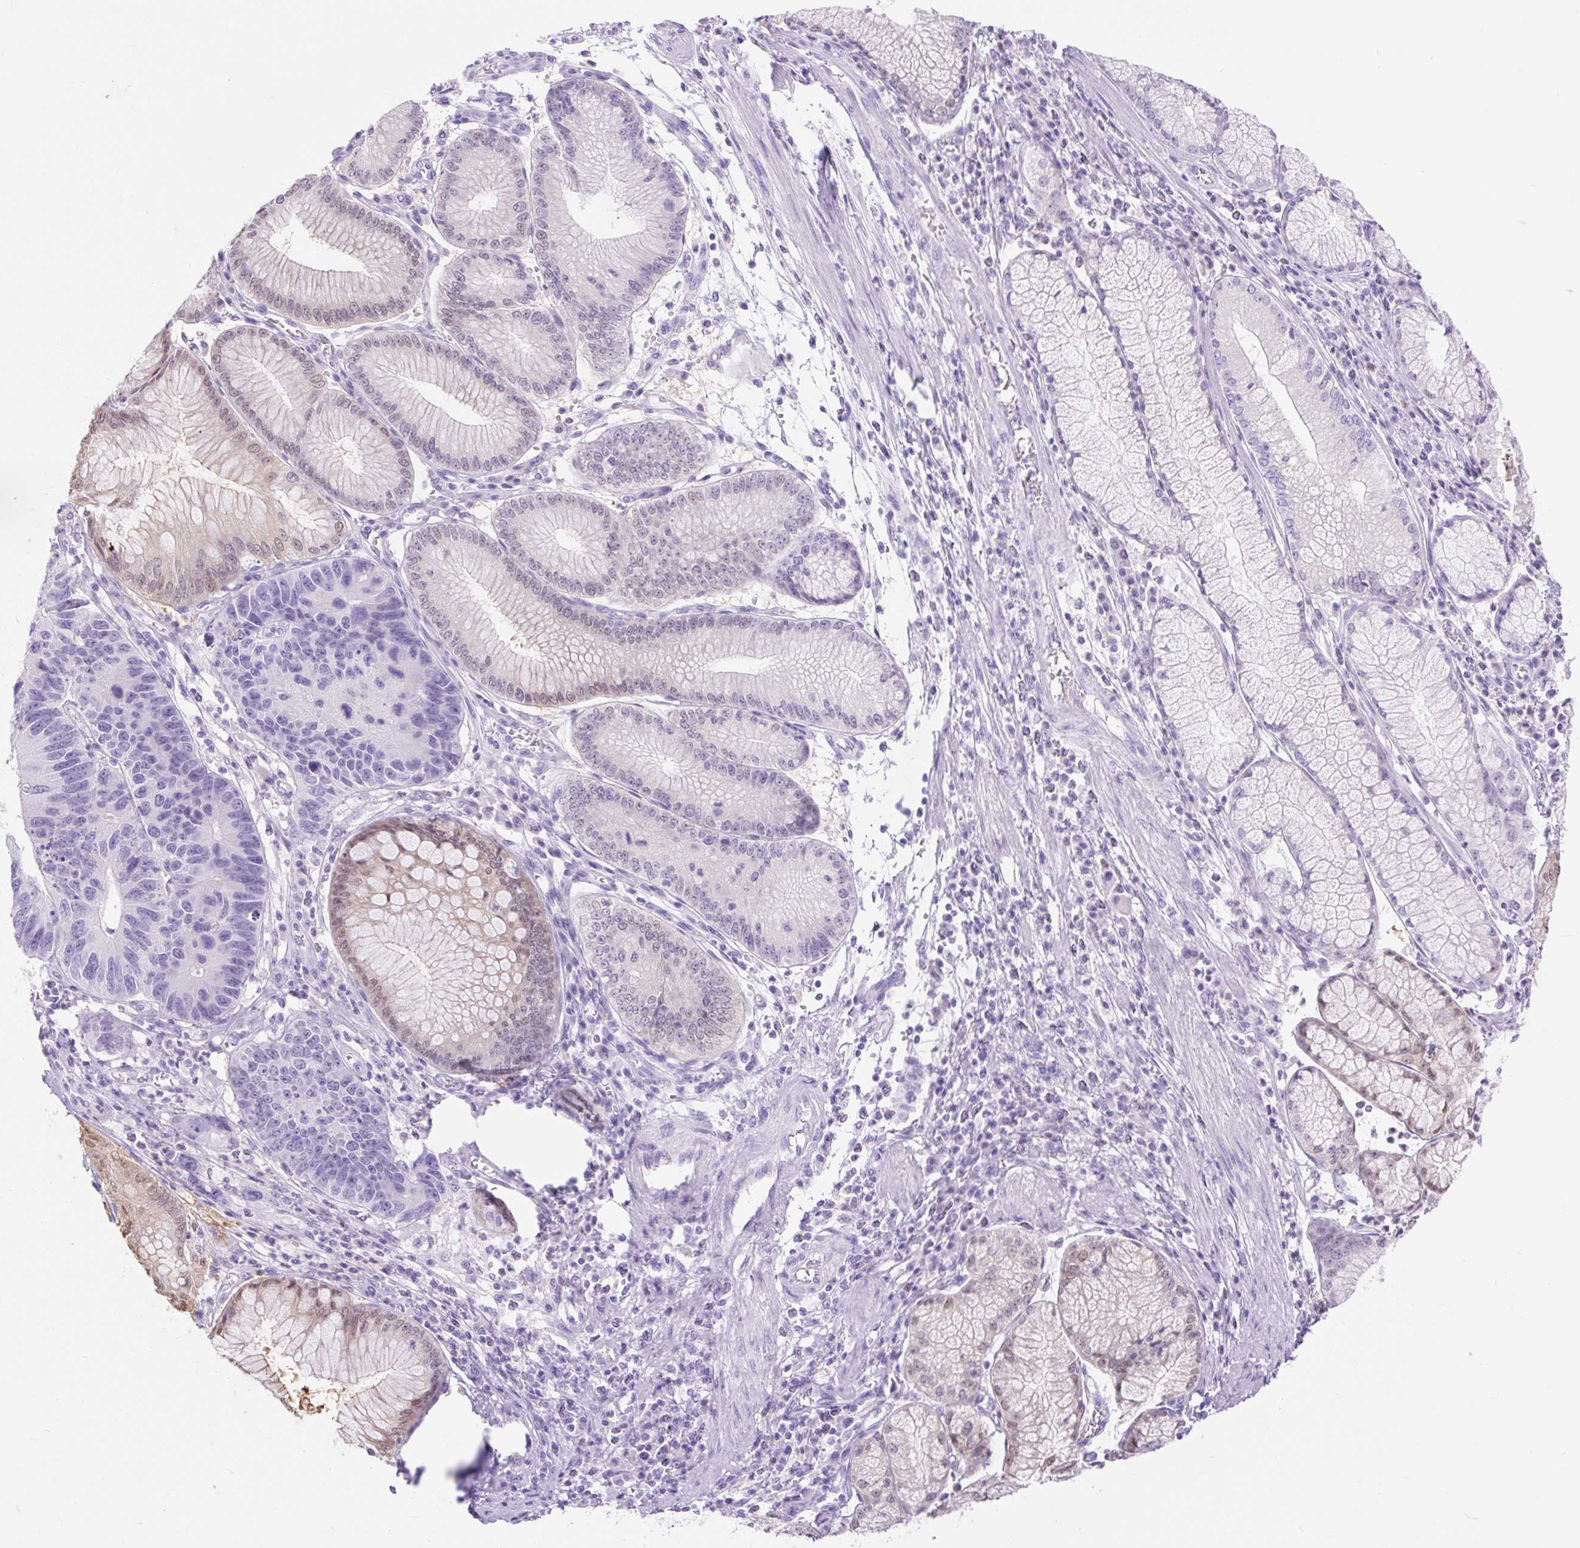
{"staining": {"intensity": "negative", "quantity": "none", "location": "none"}, "tissue": "stomach cancer", "cell_type": "Tumor cells", "image_type": "cancer", "snomed": [{"axis": "morphology", "description": "Adenocarcinoma, NOS"}, {"axis": "topography", "description": "Stomach"}], "caption": "High magnification brightfield microscopy of stomach cancer (adenocarcinoma) stained with DAB (3,3'-diaminobenzidine) (brown) and counterstained with hematoxylin (blue): tumor cells show no significant positivity. Nuclei are stained in blue.", "gene": "SLC25A40", "patient": {"sex": "male", "age": 59}}